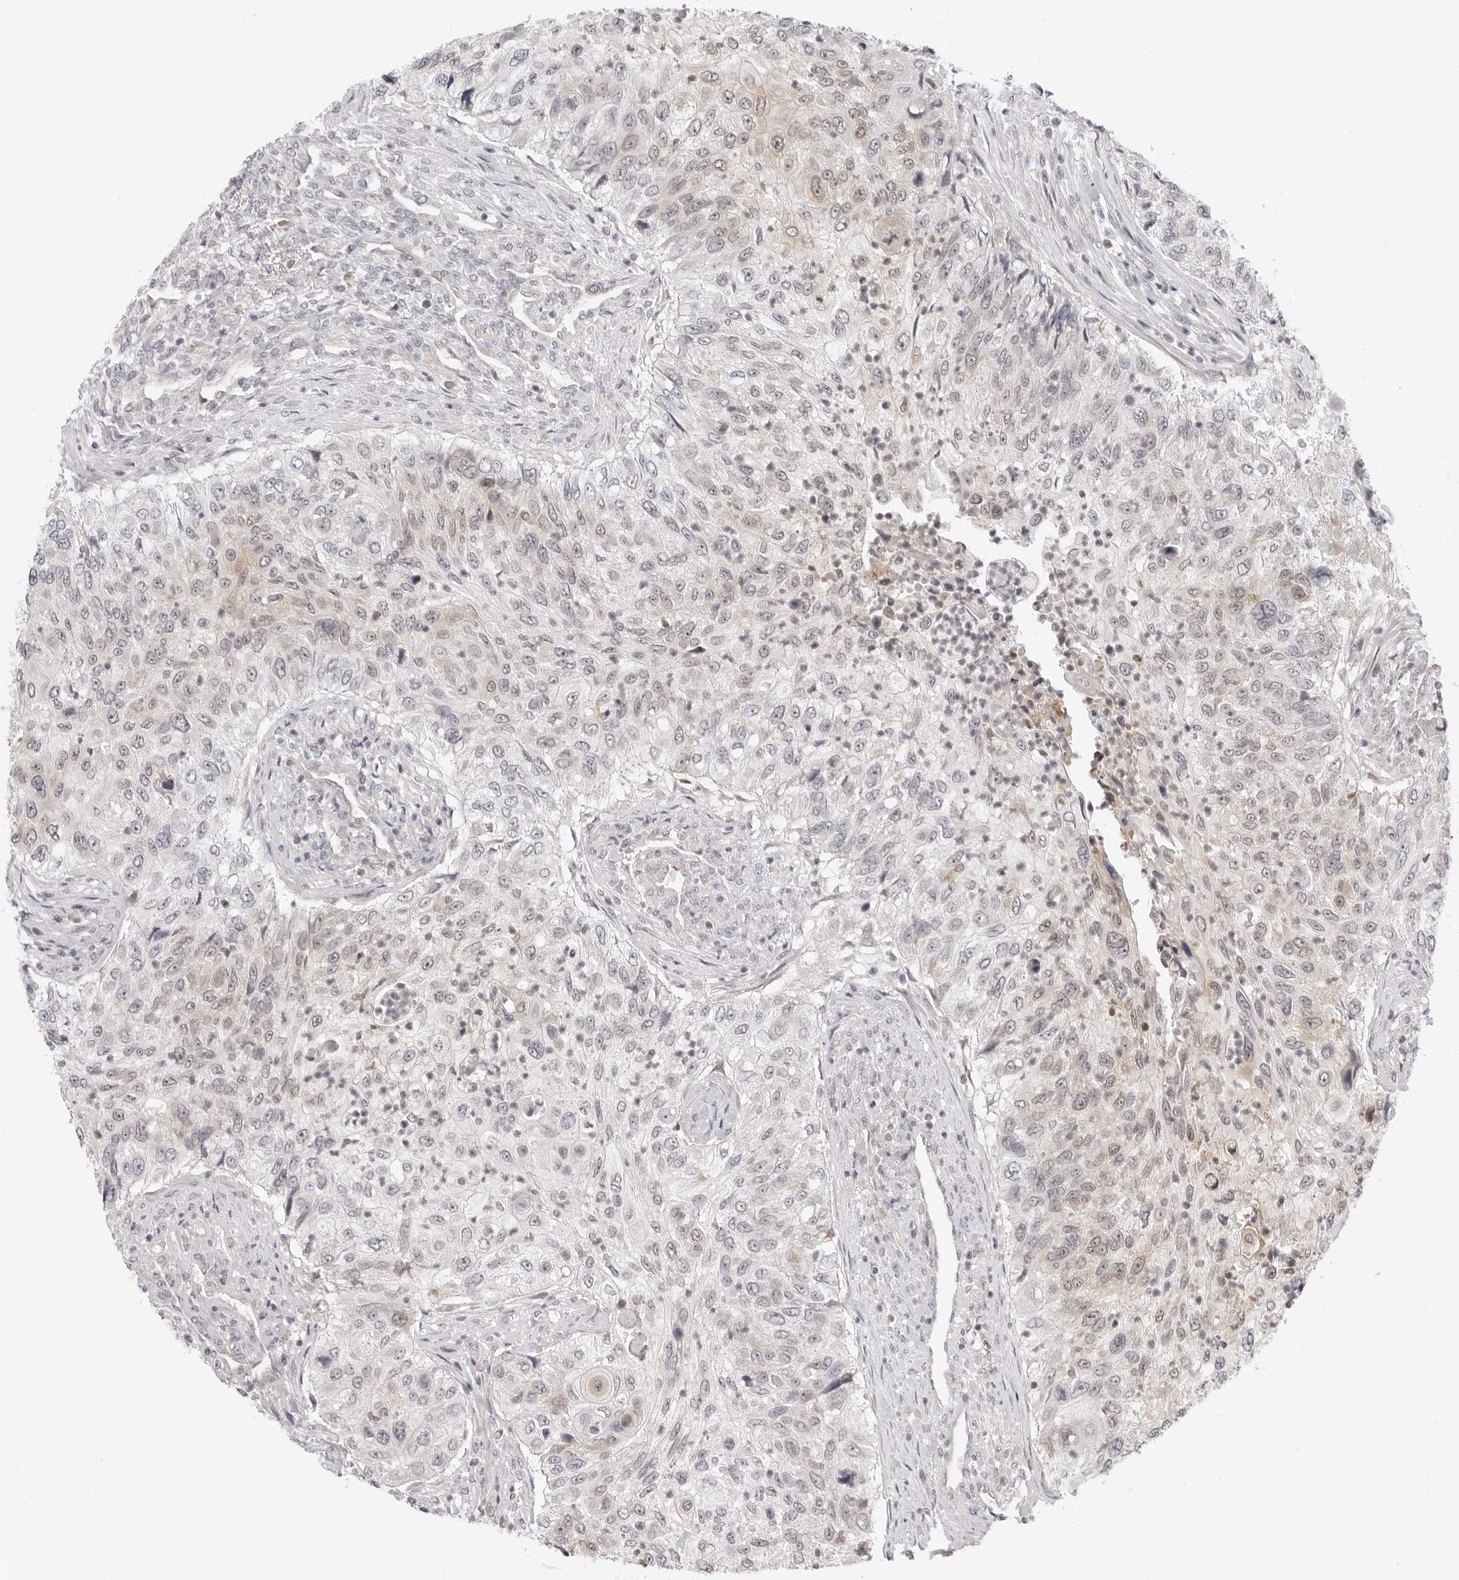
{"staining": {"intensity": "weak", "quantity": "<25%", "location": "cytoplasmic/membranous"}, "tissue": "urothelial cancer", "cell_type": "Tumor cells", "image_type": "cancer", "snomed": [{"axis": "morphology", "description": "Urothelial carcinoma, High grade"}, {"axis": "topography", "description": "Urinary bladder"}], "caption": "There is no significant staining in tumor cells of urothelial carcinoma (high-grade).", "gene": "FDPS", "patient": {"sex": "female", "age": 60}}